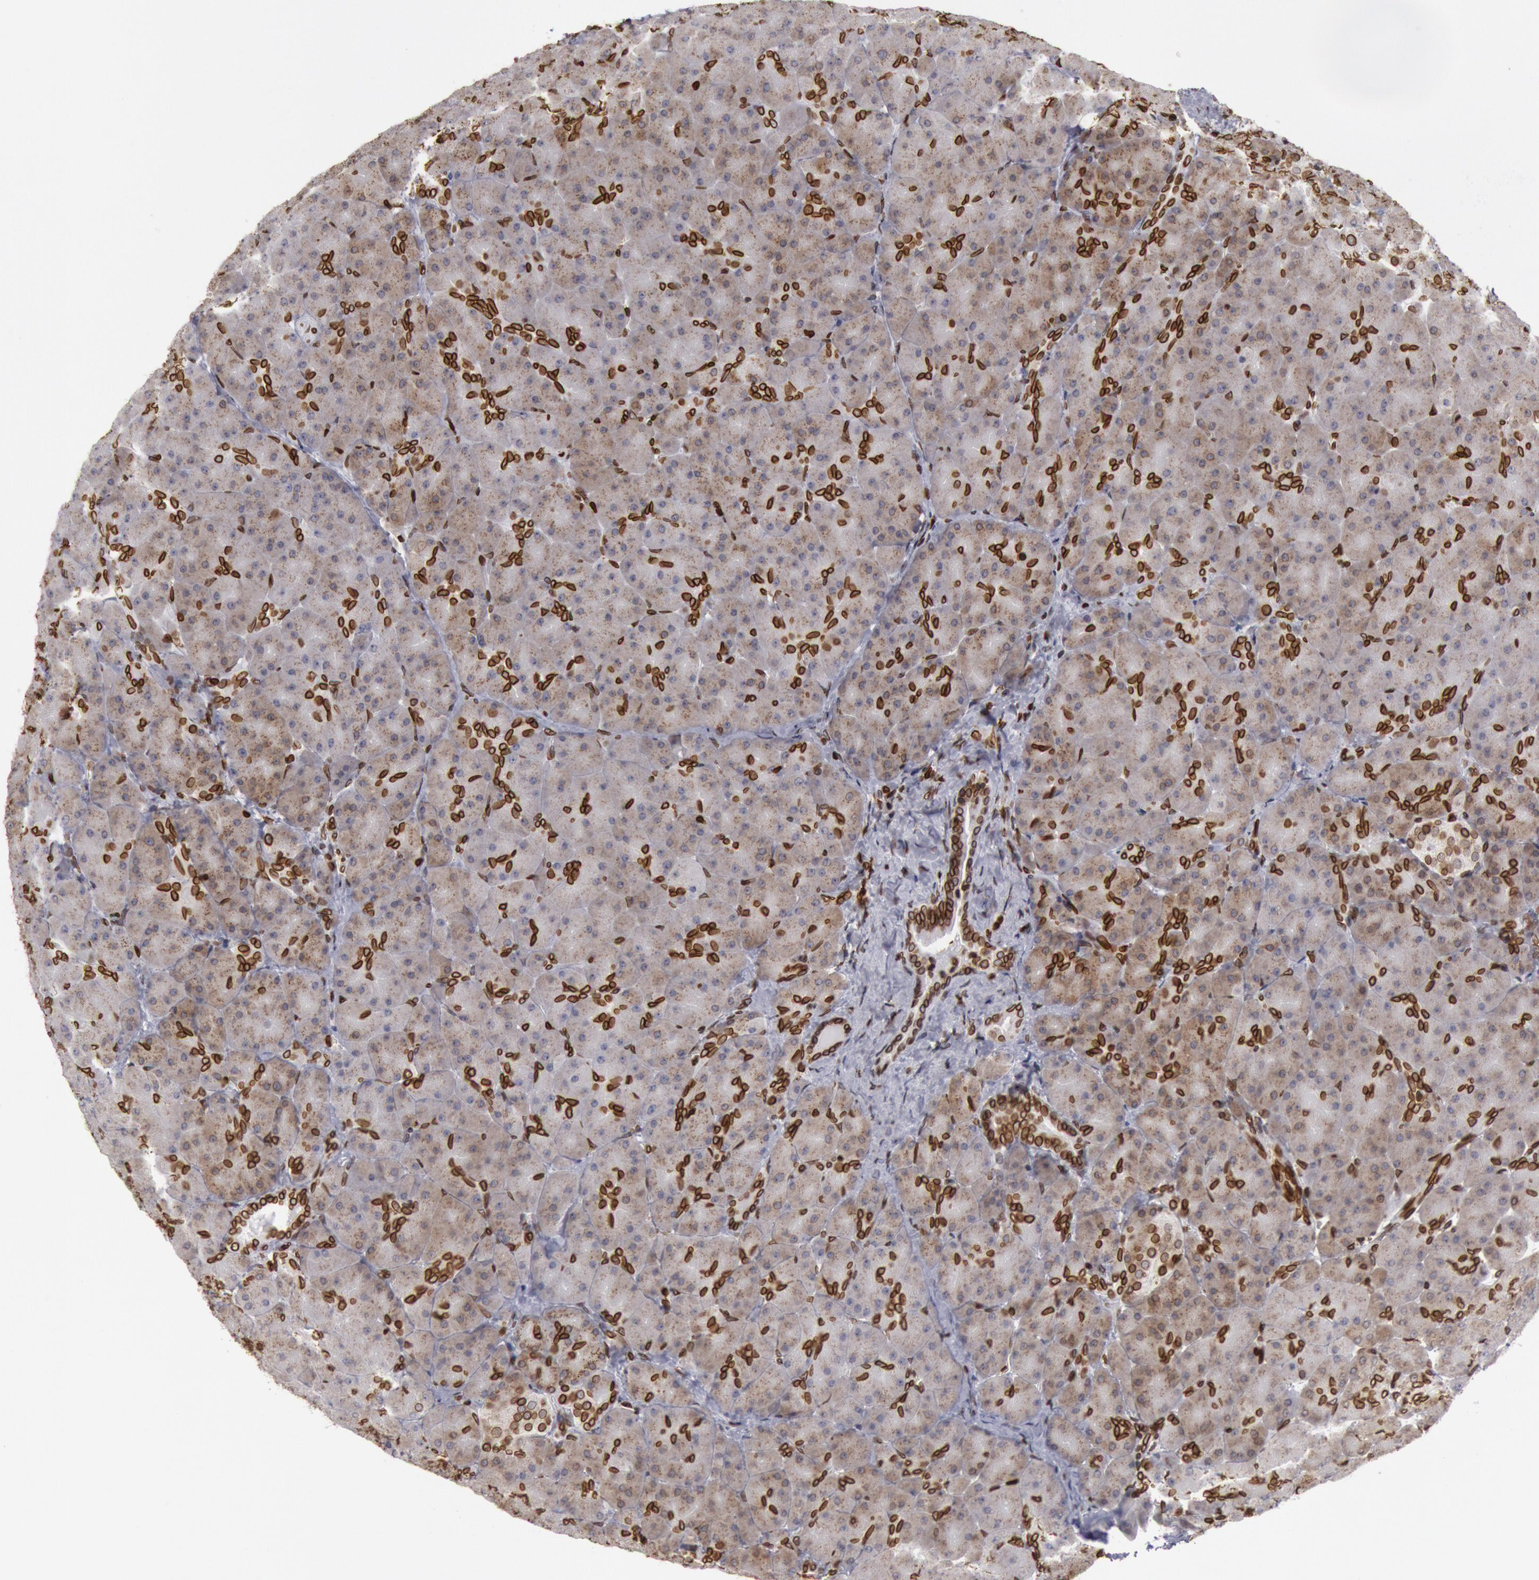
{"staining": {"intensity": "weak", "quantity": ">75%", "location": "cytoplasmic/membranous"}, "tissue": "pancreas", "cell_type": "Exocrine glandular cells", "image_type": "normal", "snomed": [{"axis": "morphology", "description": "Normal tissue, NOS"}, {"axis": "topography", "description": "Pancreas"}], "caption": "About >75% of exocrine glandular cells in benign human pancreas show weak cytoplasmic/membranous protein expression as visualized by brown immunohistochemical staining.", "gene": "SUN2", "patient": {"sex": "male", "age": 66}}